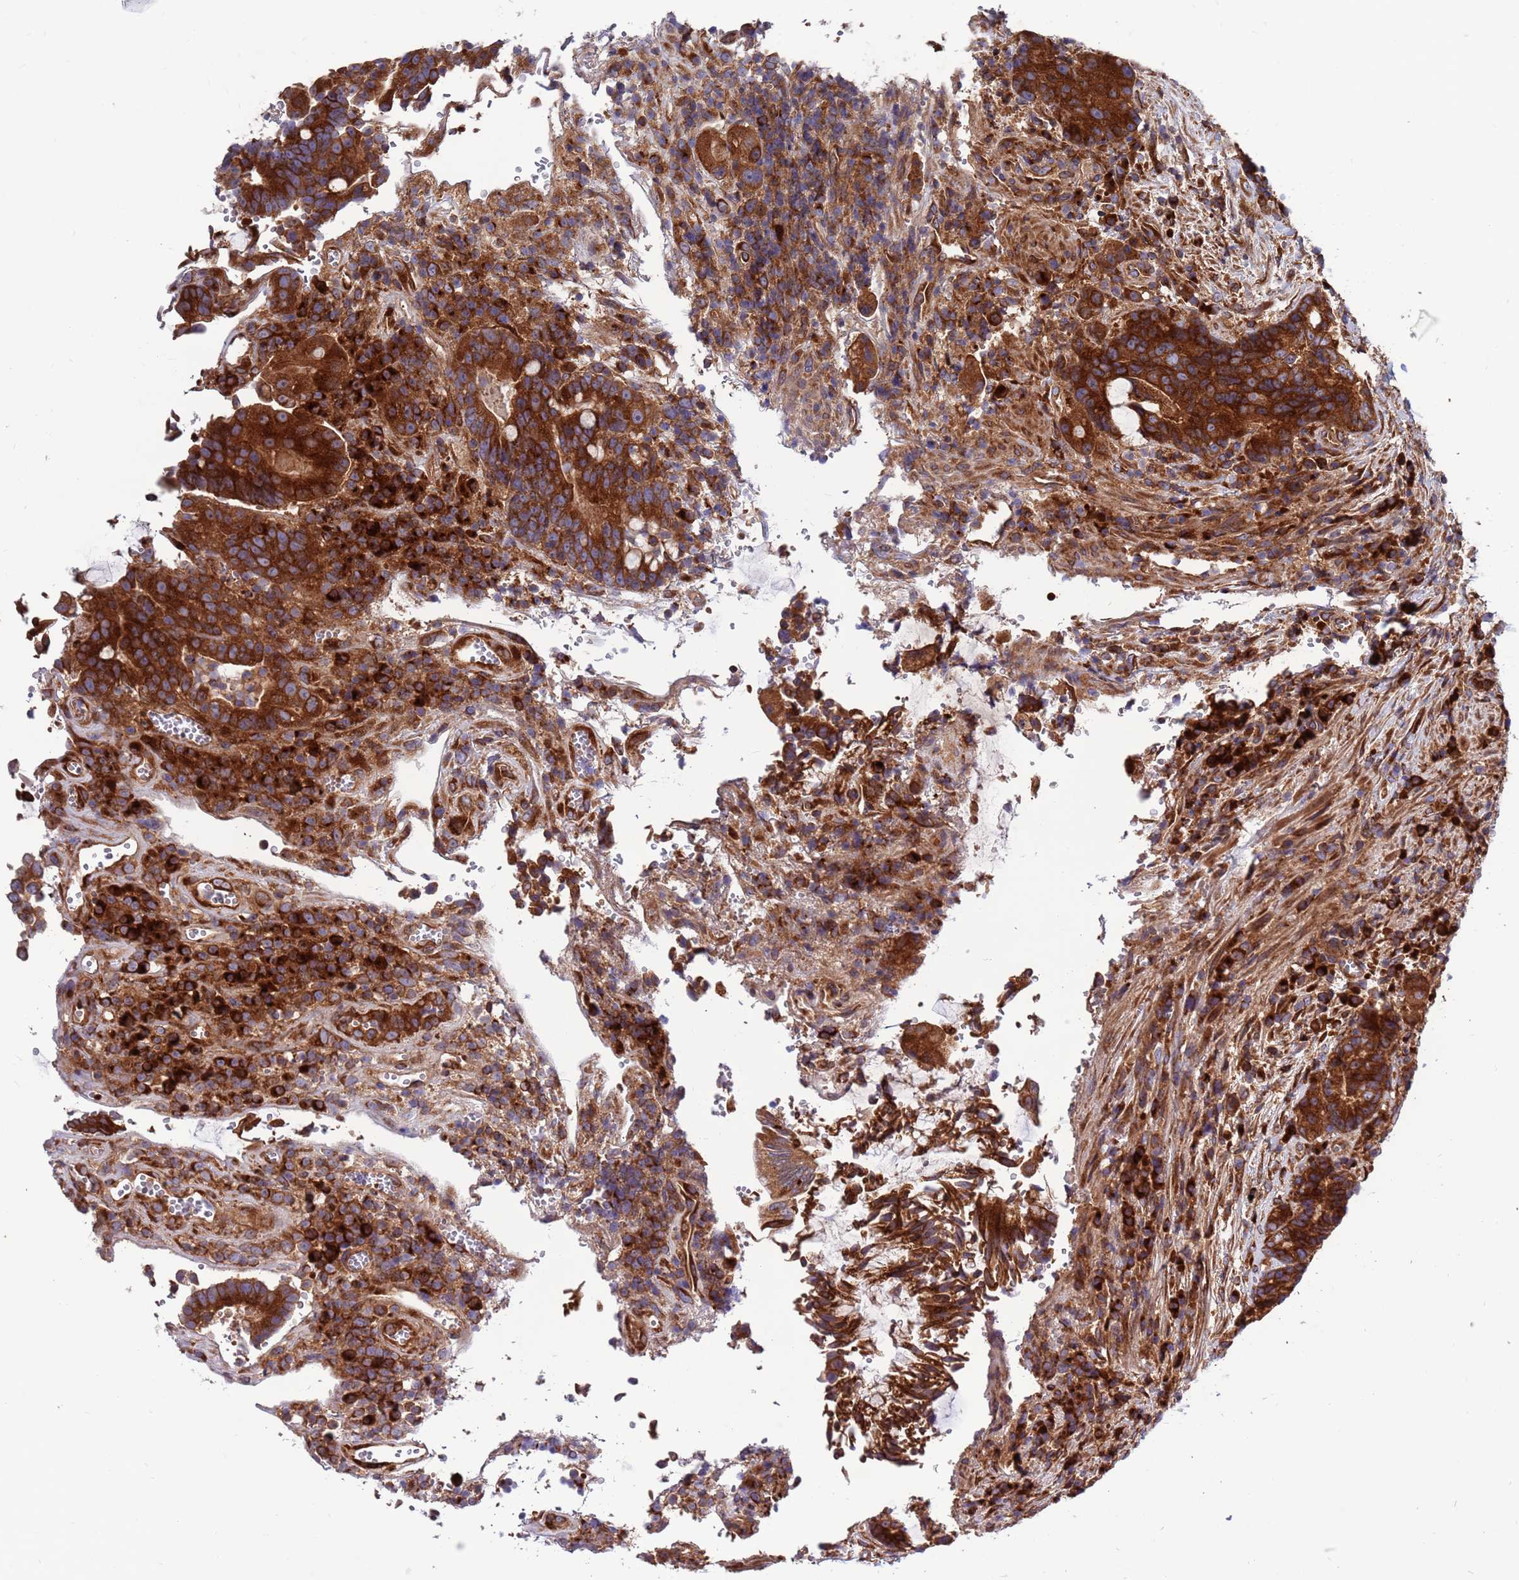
{"staining": {"intensity": "strong", "quantity": ">75%", "location": "cytoplasmic/membranous"}, "tissue": "colorectal cancer", "cell_type": "Tumor cells", "image_type": "cancer", "snomed": [{"axis": "morphology", "description": "Adenocarcinoma, NOS"}, {"axis": "topography", "description": "Rectum"}], "caption": "Protein analysis of colorectal cancer (adenocarcinoma) tissue displays strong cytoplasmic/membranous positivity in about >75% of tumor cells.", "gene": "ZC3HAV1", "patient": {"sex": "male", "age": 69}}